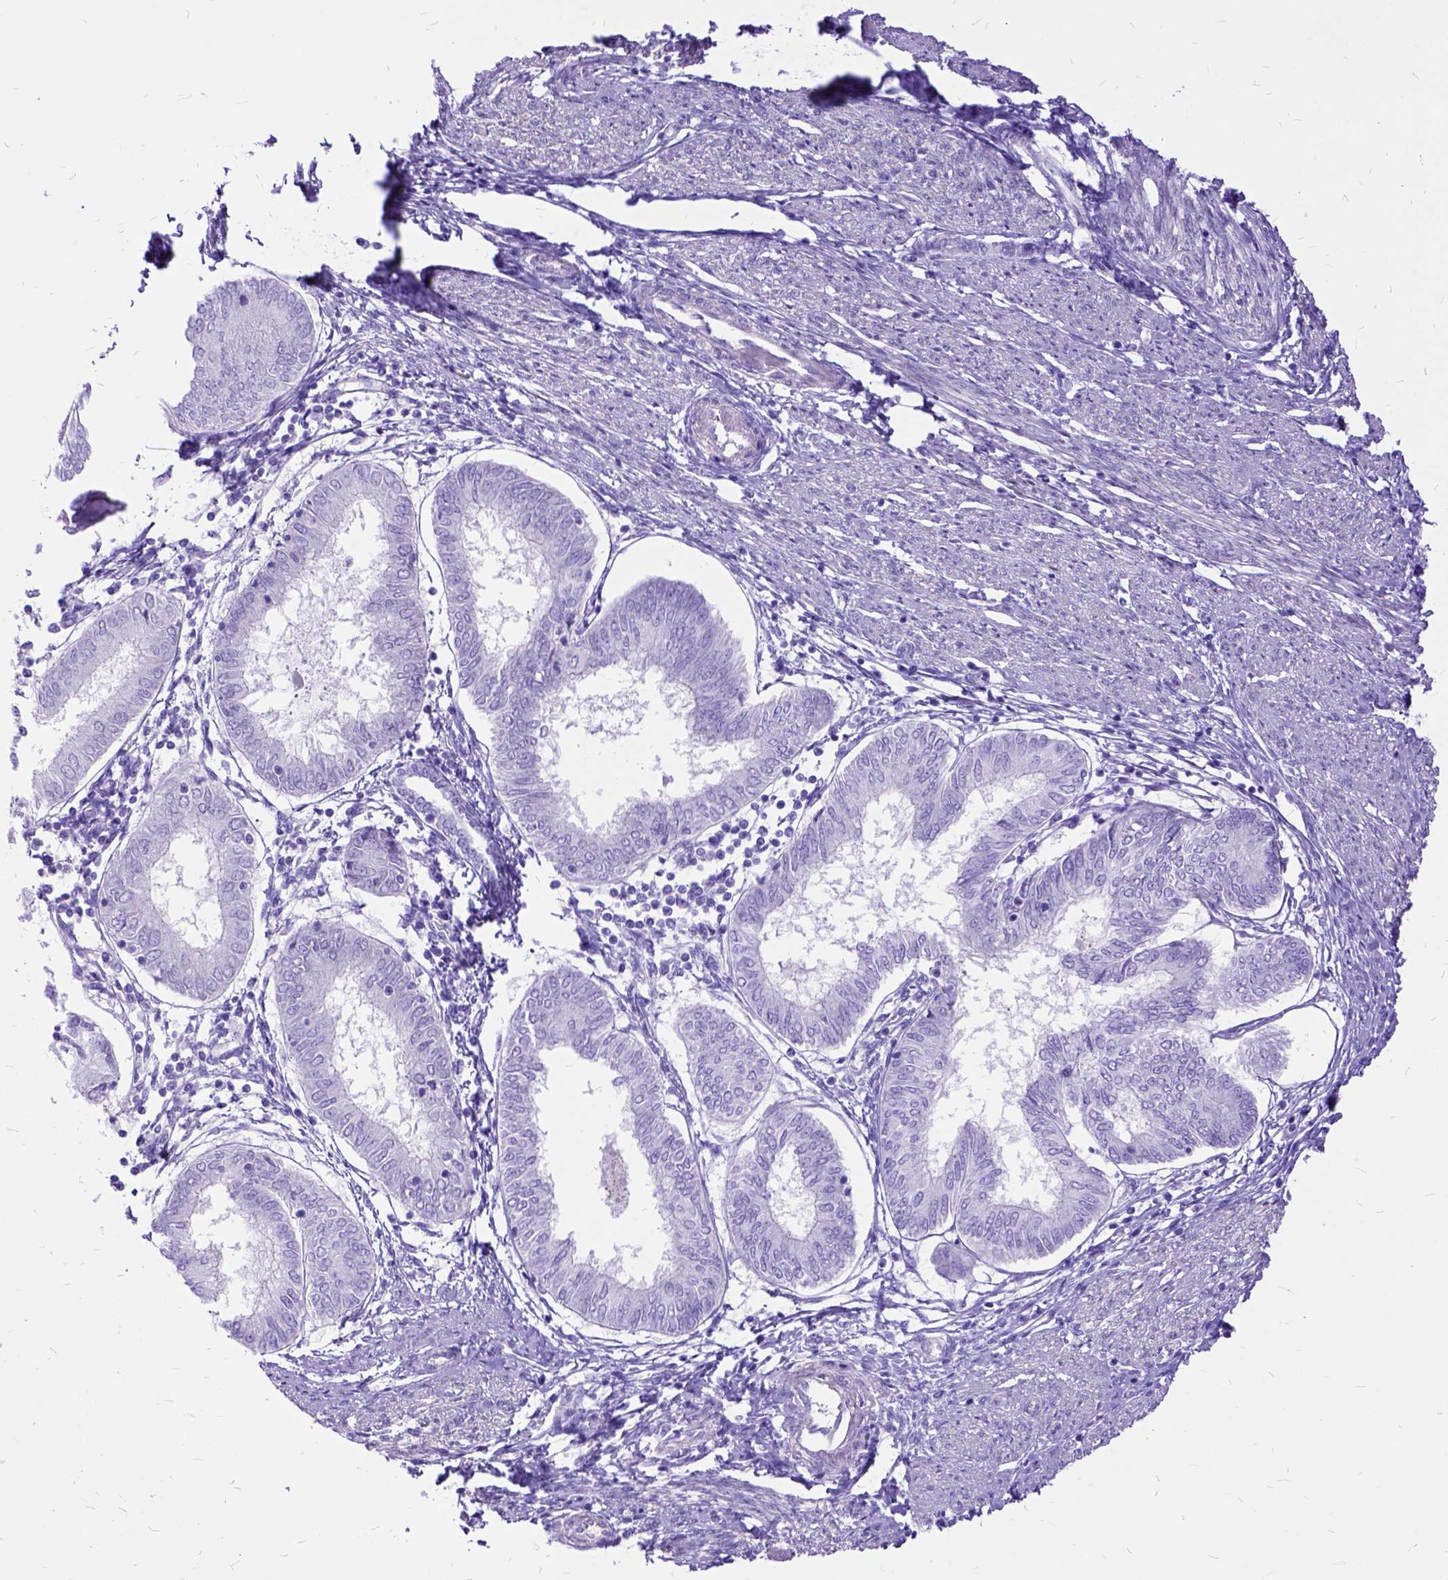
{"staining": {"intensity": "negative", "quantity": "none", "location": "none"}, "tissue": "endometrial cancer", "cell_type": "Tumor cells", "image_type": "cancer", "snomed": [{"axis": "morphology", "description": "Adenocarcinoma, NOS"}, {"axis": "topography", "description": "Endometrium"}], "caption": "A high-resolution image shows immunohistochemistry staining of endometrial cancer, which reveals no significant staining in tumor cells.", "gene": "ARL9", "patient": {"sex": "female", "age": 68}}